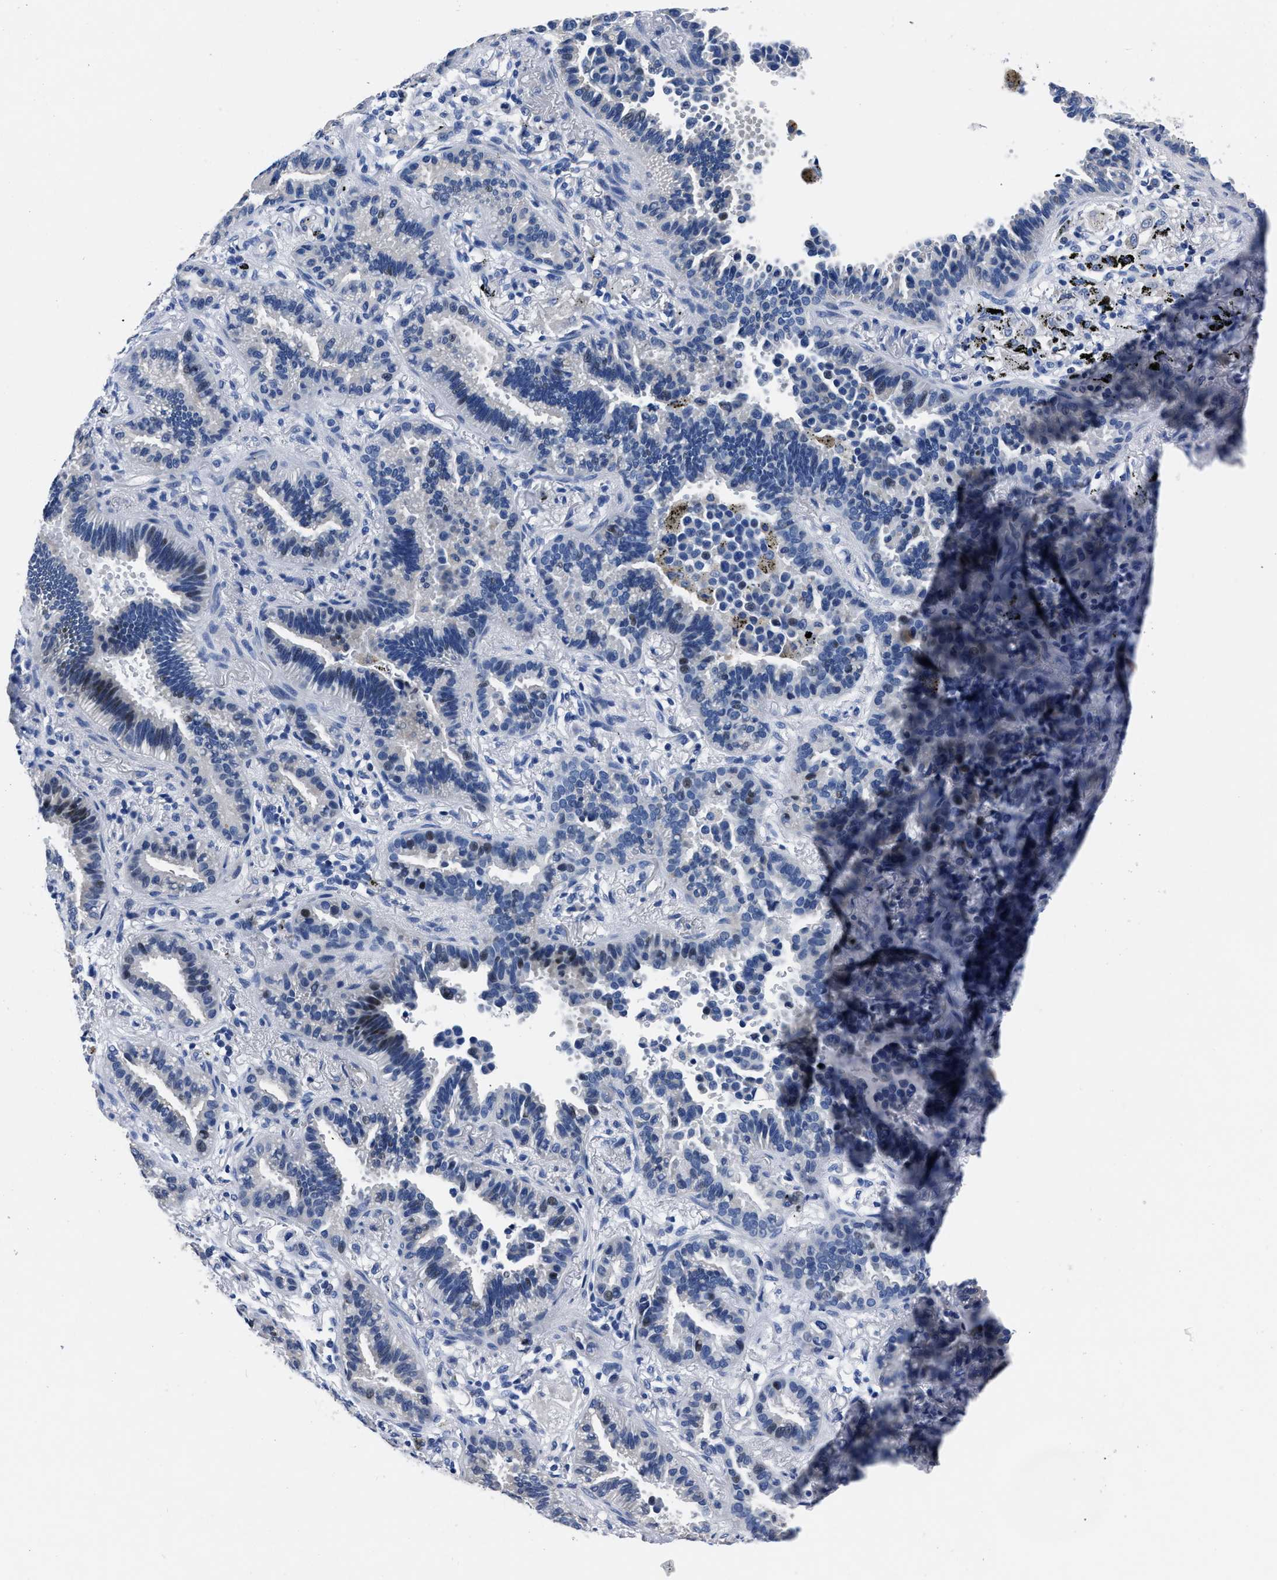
{"staining": {"intensity": "negative", "quantity": "none", "location": "none"}, "tissue": "lung cancer", "cell_type": "Tumor cells", "image_type": "cancer", "snomed": [{"axis": "morphology", "description": "Normal tissue, NOS"}, {"axis": "morphology", "description": "Adenocarcinoma, NOS"}, {"axis": "topography", "description": "Lung"}], "caption": "Histopathology image shows no protein staining in tumor cells of lung cancer (adenocarcinoma) tissue. (Brightfield microscopy of DAB (3,3'-diaminobenzidine) immunohistochemistry at high magnification).", "gene": "MOV10L1", "patient": {"sex": "male", "age": 59}}